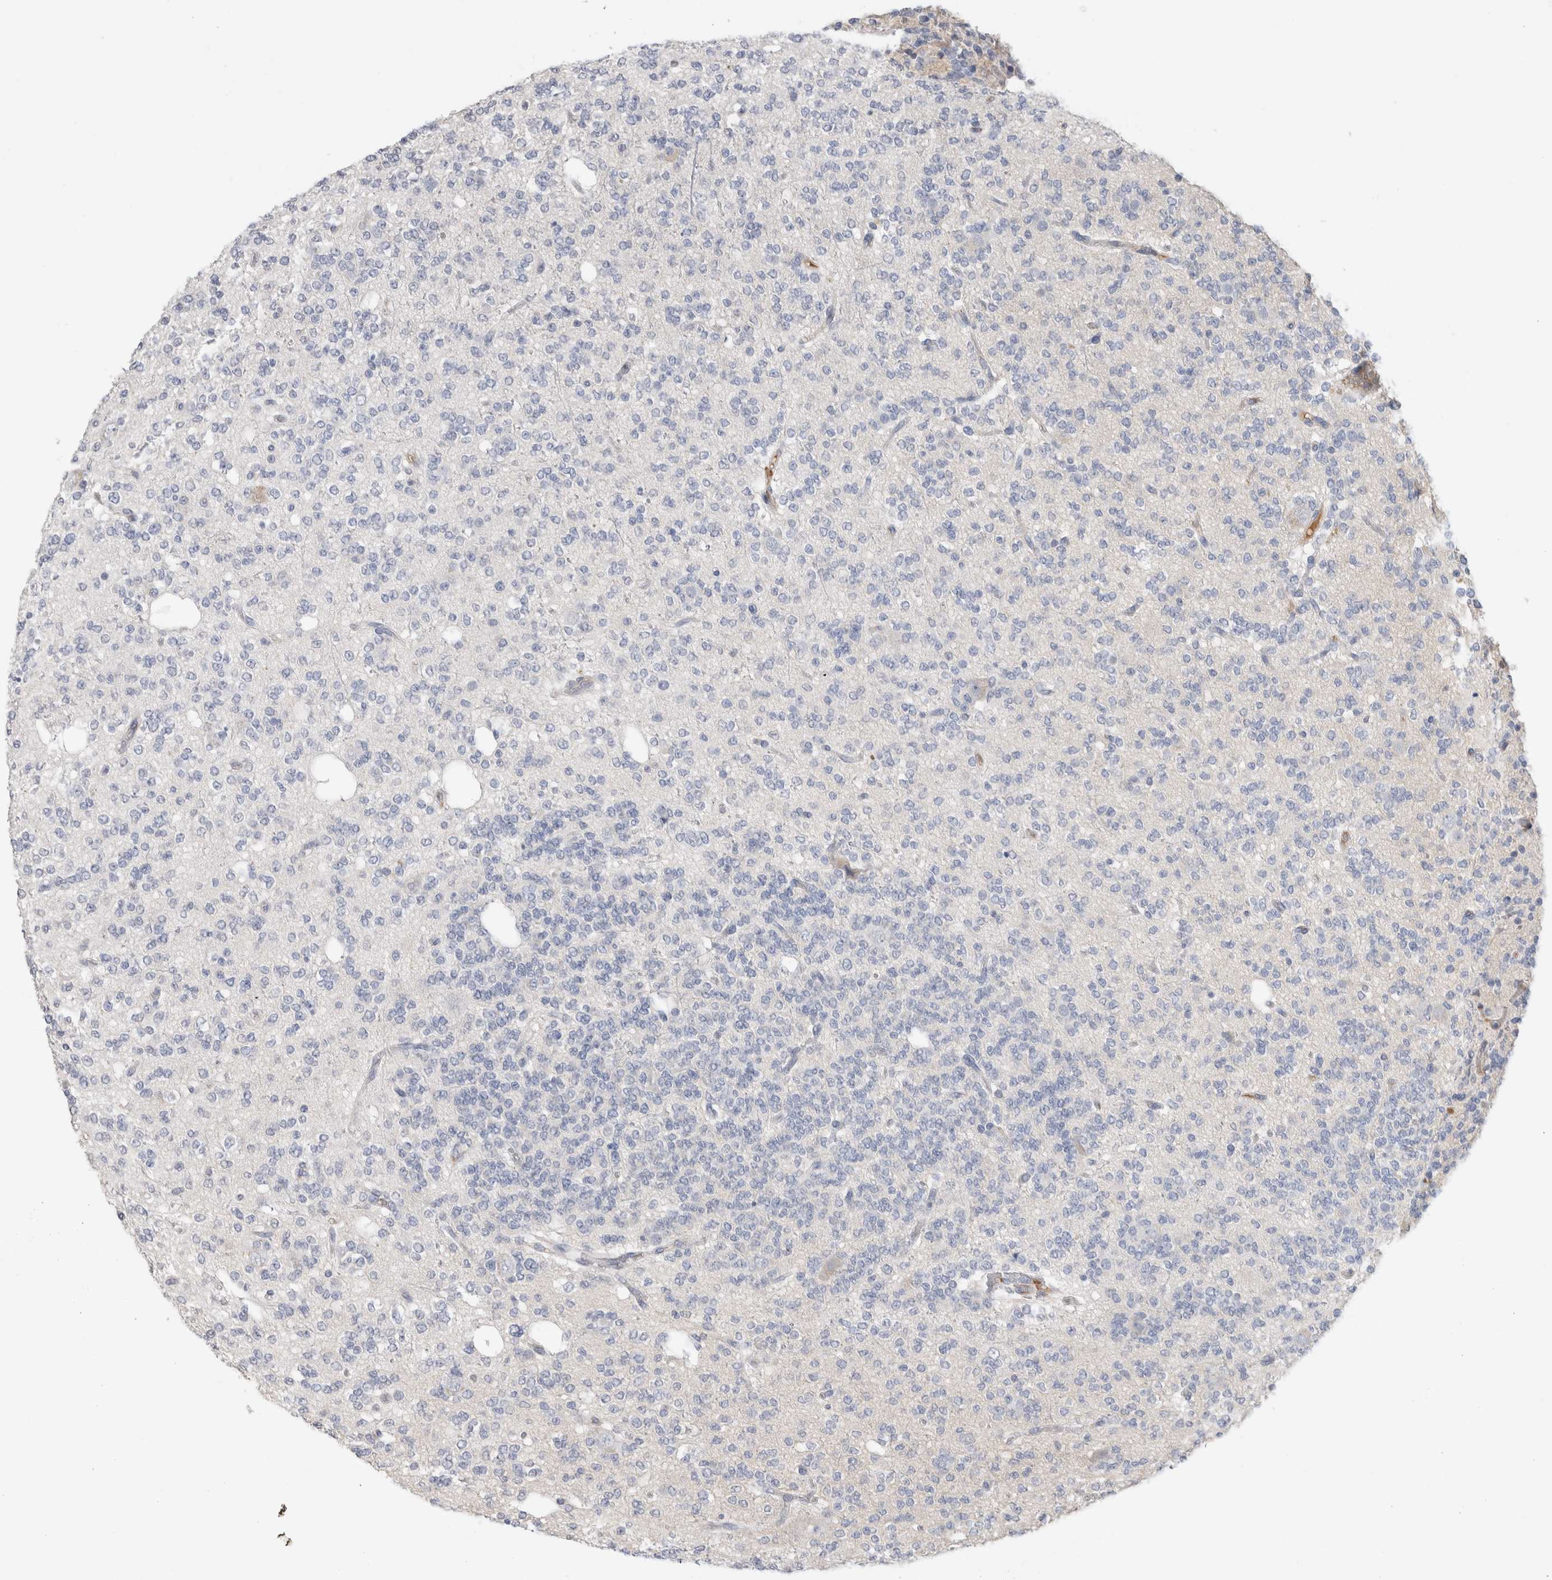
{"staining": {"intensity": "negative", "quantity": "none", "location": "none"}, "tissue": "glioma", "cell_type": "Tumor cells", "image_type": "cancer", "snomed": [{"axis": "morphology", "description": "Glioma, malignant, Low grade"}, {"axis": "topography", "description": "Brain"}], "caption": "Low-grade glioma (malignant) was stained to show a protein in brown. There is no significant expression in tumor cells.", "gene": "SCGB1A1", "patient": {"sex": "male", "age": 38}}